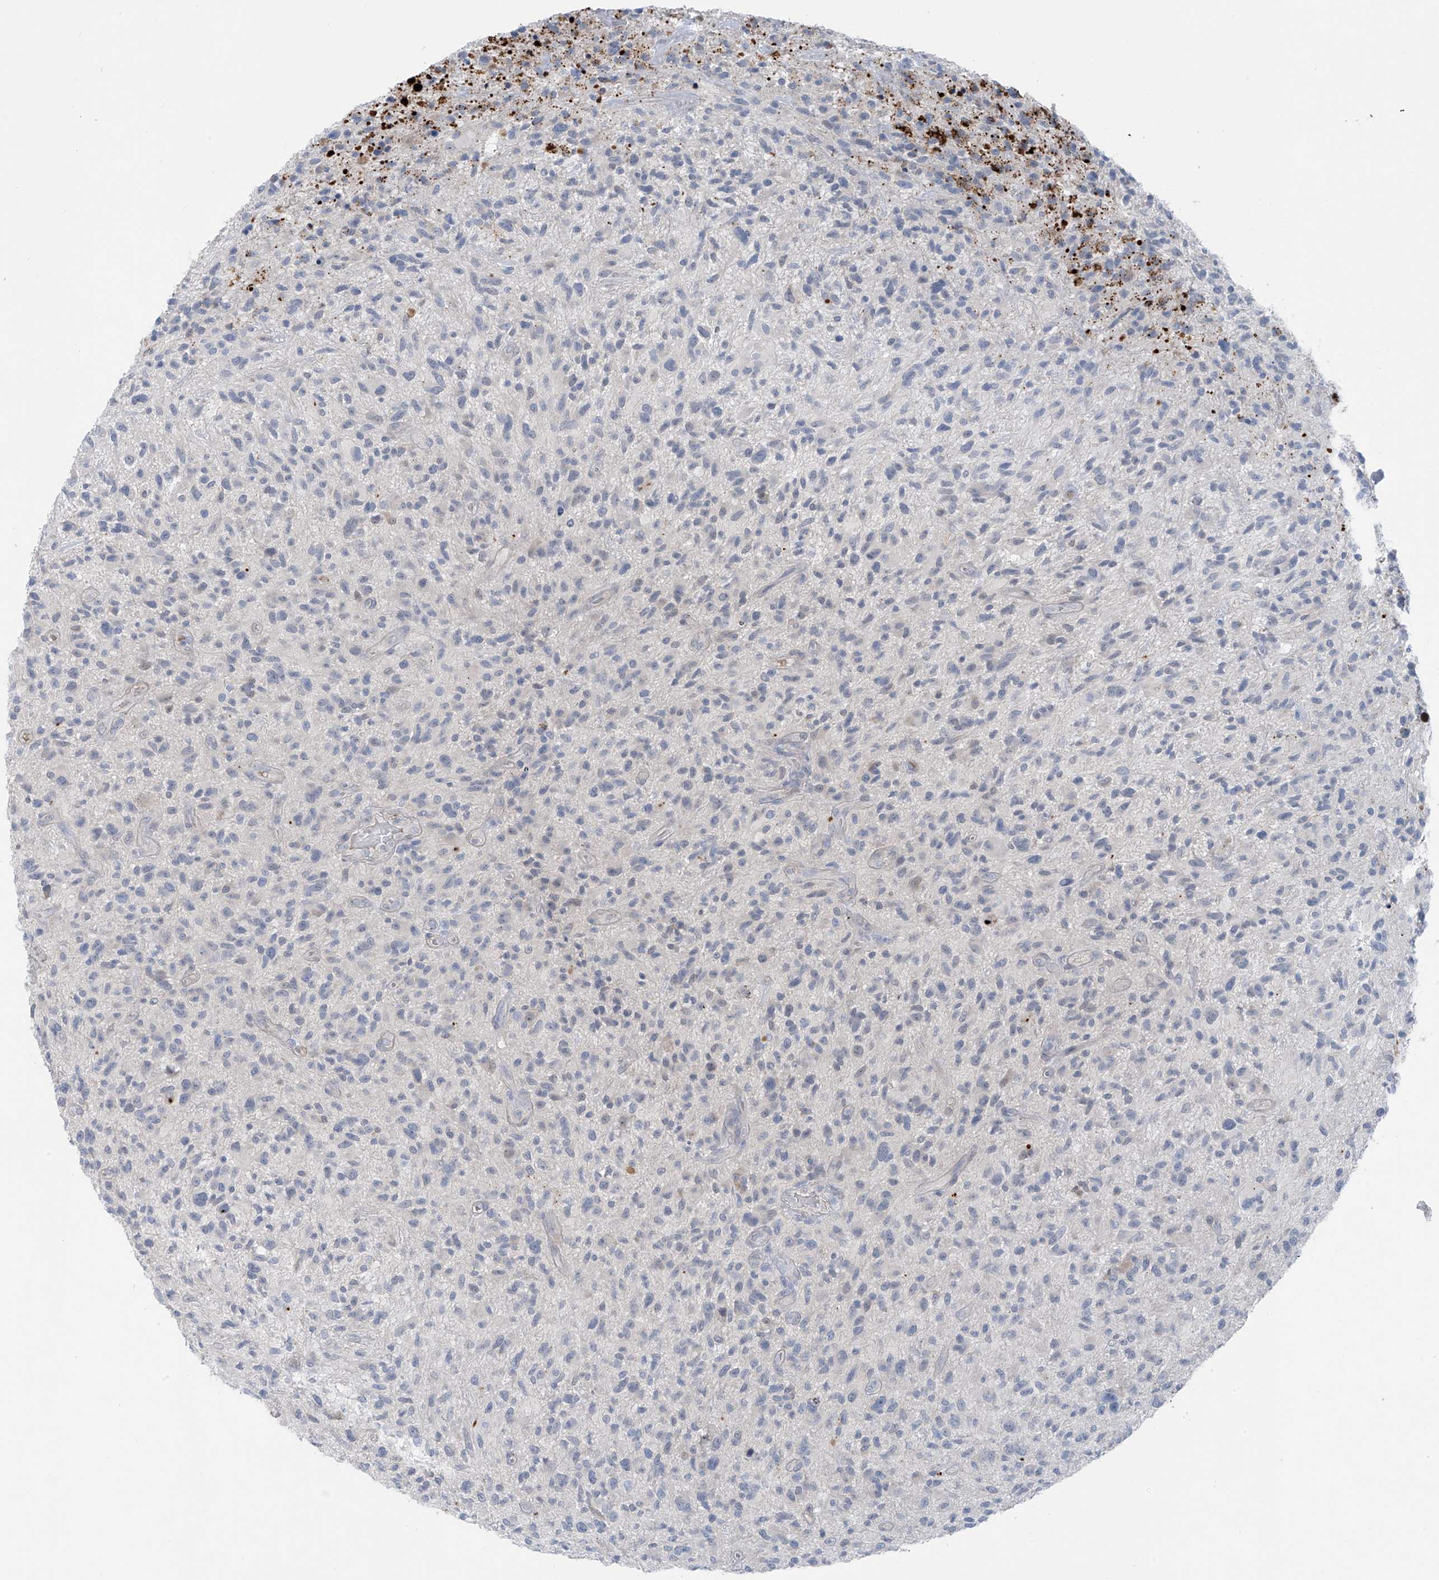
{"staining": {"intensity": "negative", "quantity": "none", "location": "none"}, "tissue": "glioma", "cell_type": "Tumor cells", "image_type": "cancer", "snomed": [{"axis": "morphology", "description": "Glioma, malignant, High grade"}, {"axis": "topography", "description": "Brain"}], "caption": "Immunohistochemistry image of glioma stained for a protein (brown), which displays no staining in tumor cells.", "gene": "ZNF793", "patient": {"sex": "male", "age": 47}}